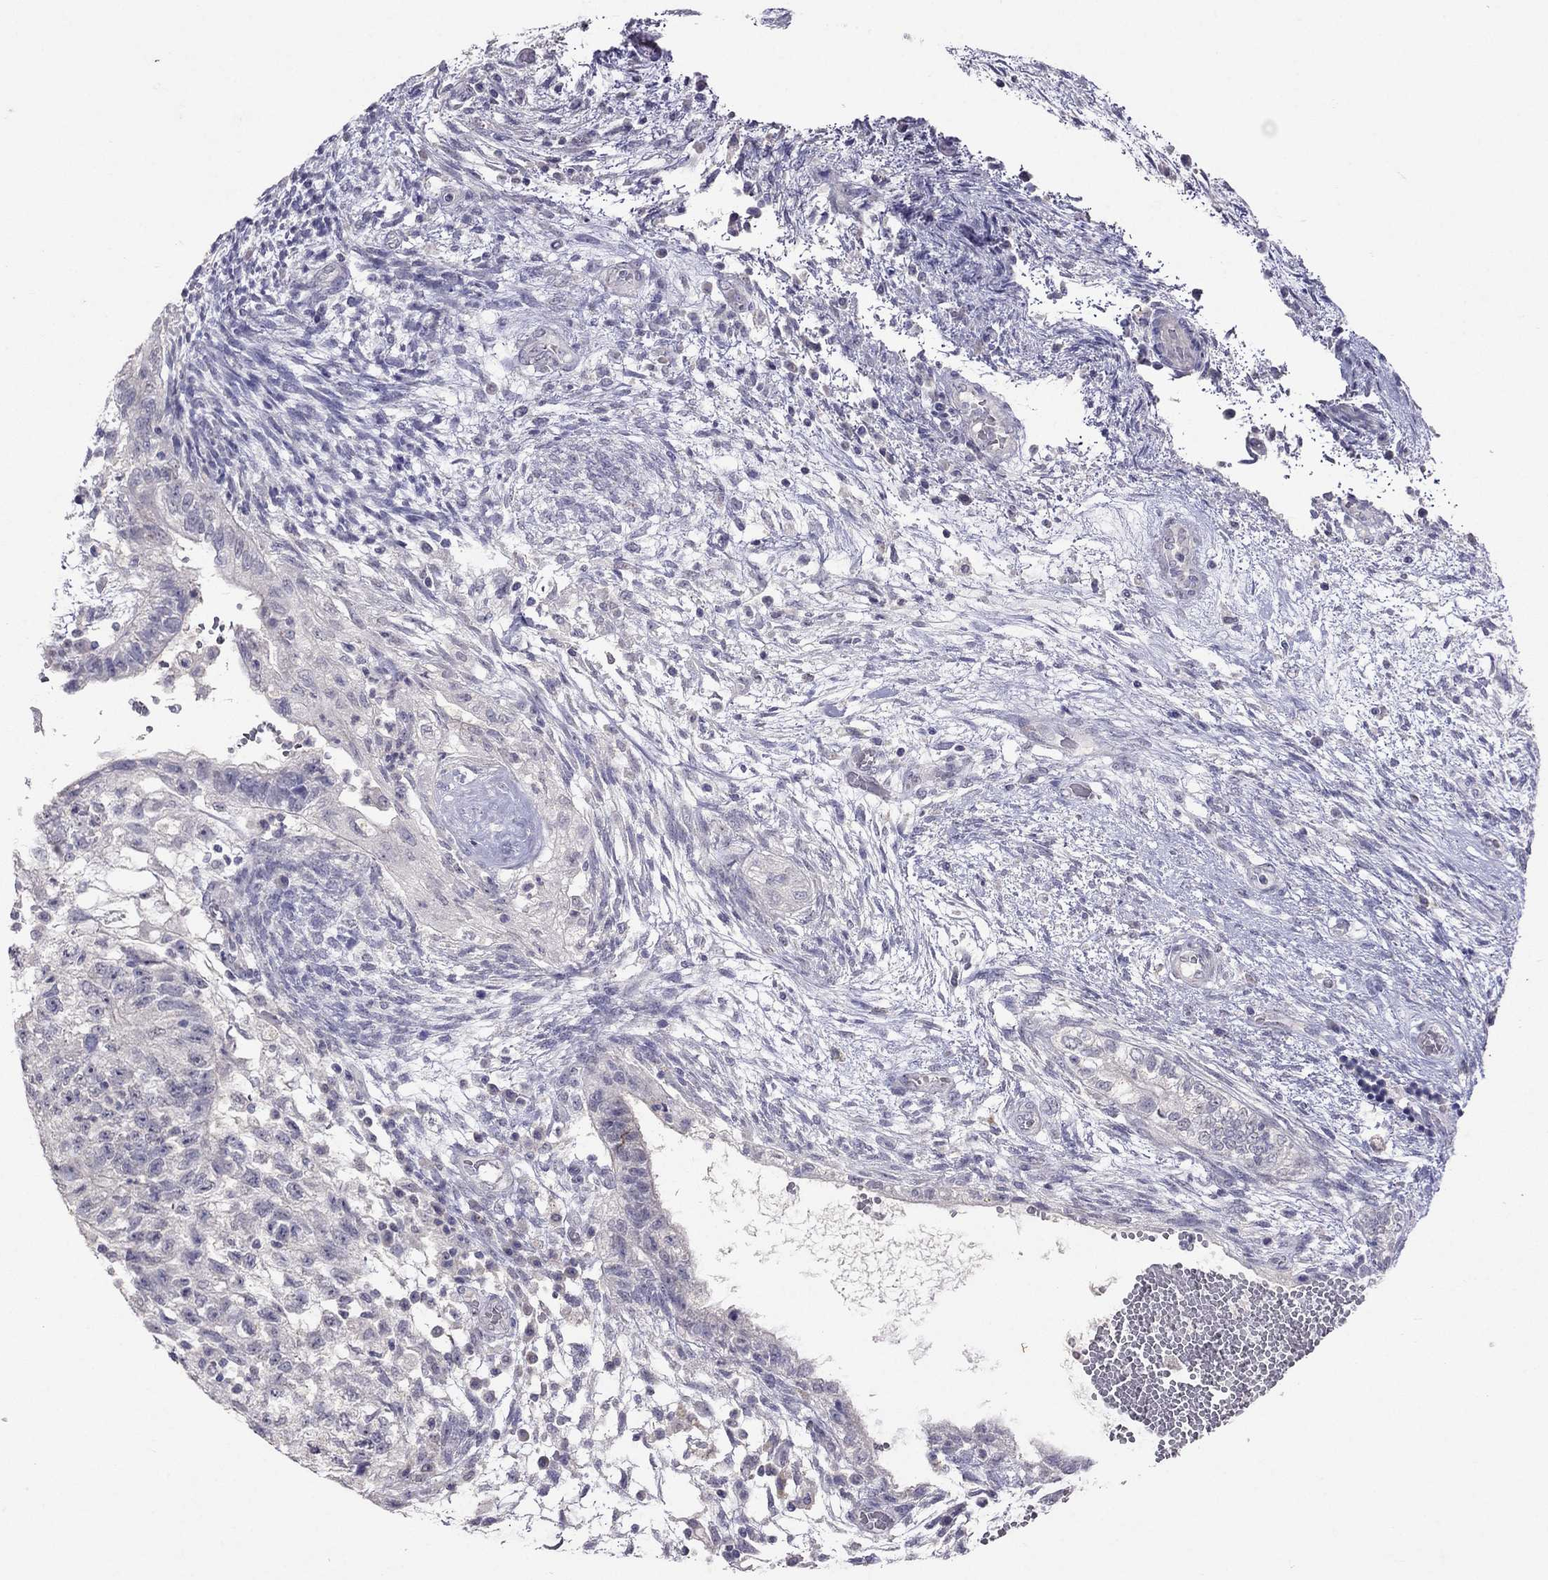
{"staining": {"intensity": "negative", "quantity": "none", "location": "none"}, "tissue": "testis cancer", "cell_type": "Tumor cells", "image_type": "cancer", "snomed": [{"axis": "morphology", "description": "Normal tissue, NOS"}, {"axis": "morphology", "description": "Carcinoma, Embryonal, NOS"}, {"axis": "topography", "description": "Testis"}, {"axis": "topography", "description": "Epididymis"}], "caption": "Protein analysis of testis cancer demonstrates no significant staining in tumor cells.", "gene": "FST", "patient": {"sex": "male", "age": 32}}